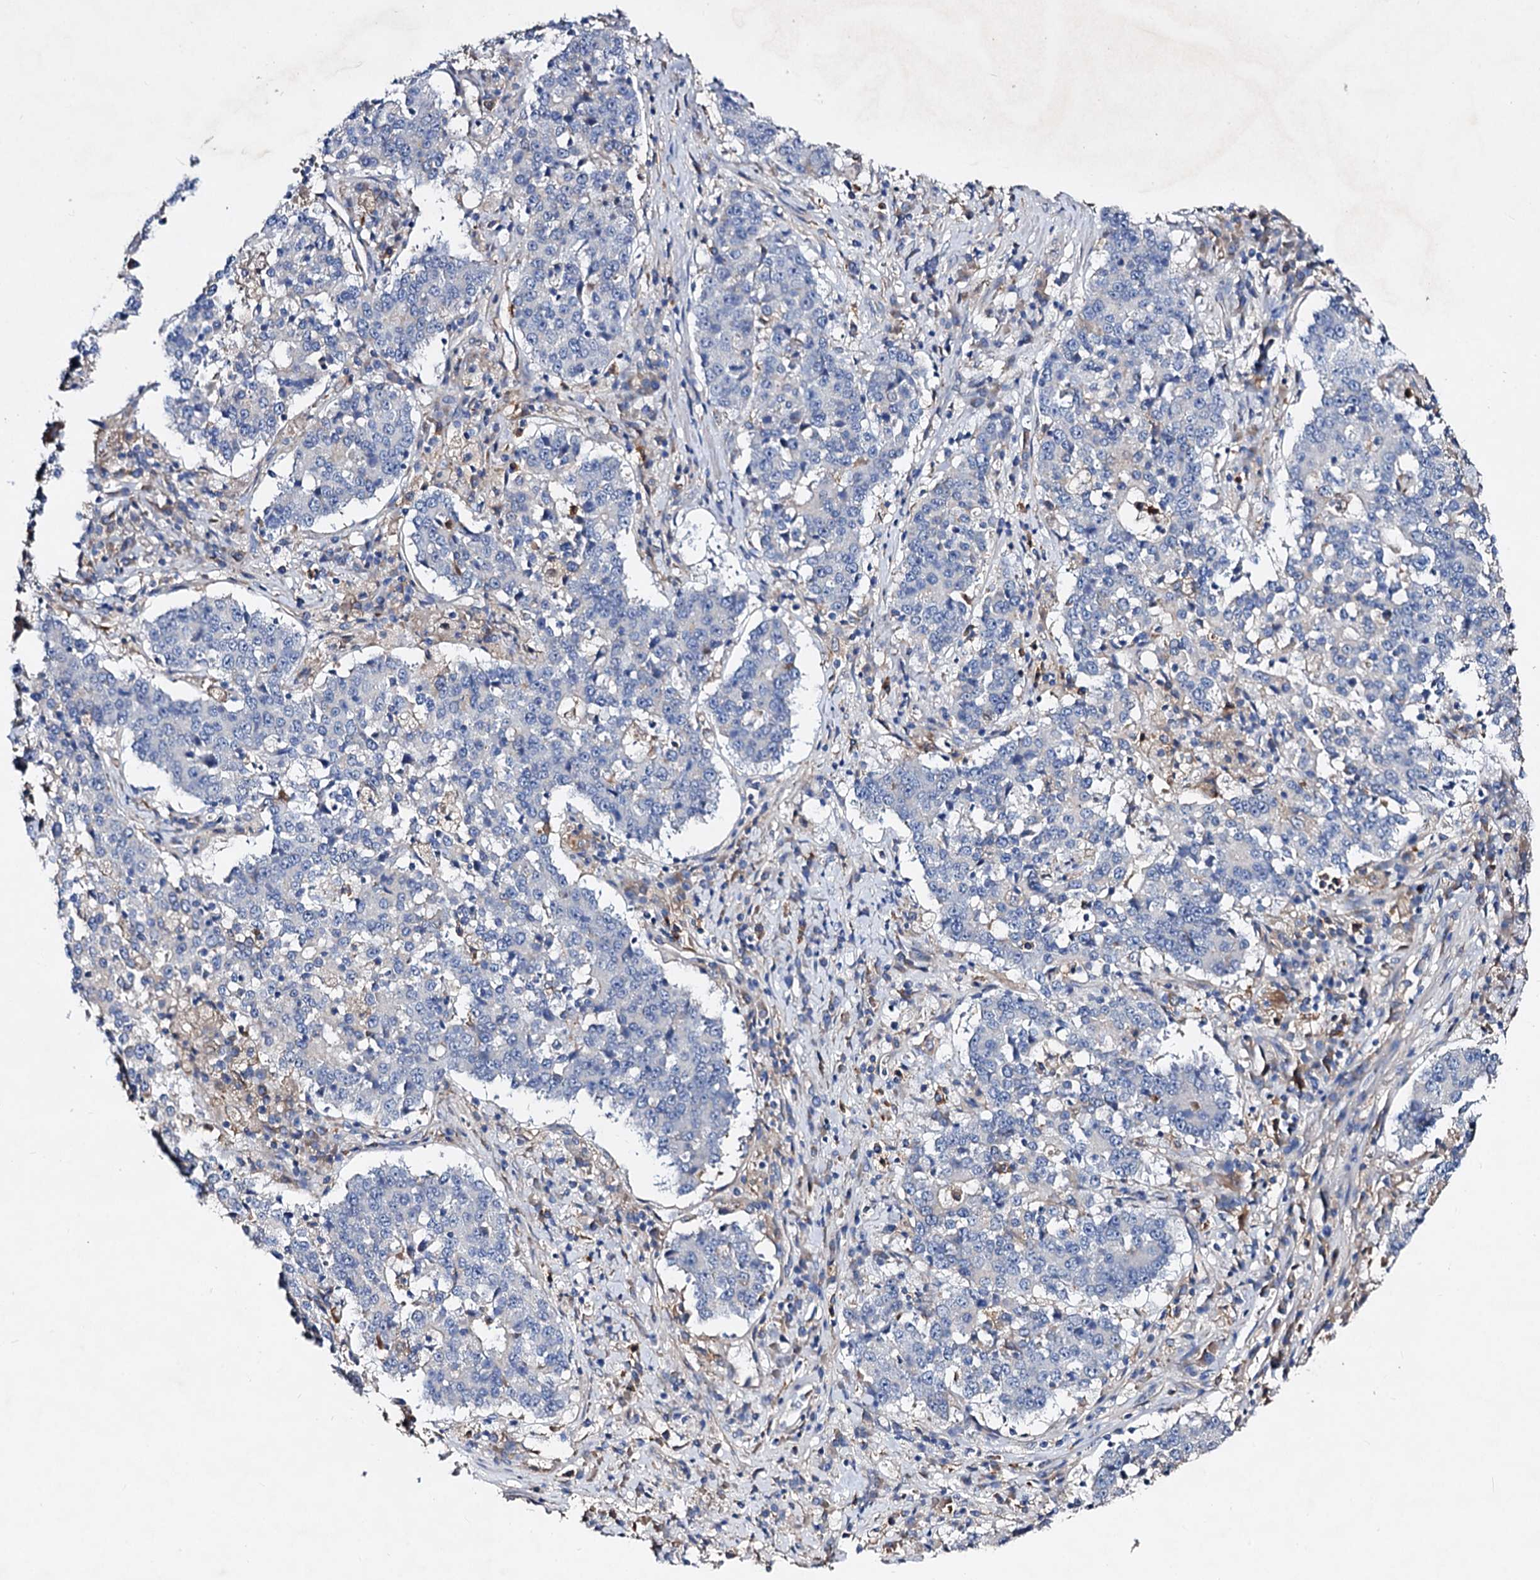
{"staining": {"intensity": "negative", "quantity": "none", "location": "none"}, "tissue": "stomach cancer", "cell_type": "Tumor cells", "image_type": "cancer", "snomed": [{"axis": "morphology", "description": "Adenocarcinoma, NOS"}, {"axis": "topography", "description": "Stomach"}], "caption": "Adenocarcinoma (stomach) was stained to show a protein in brown. There is no significant staining in tumor cells.", "gene": "HVCN1", "patient": {"sex": "male", "age": 59}}